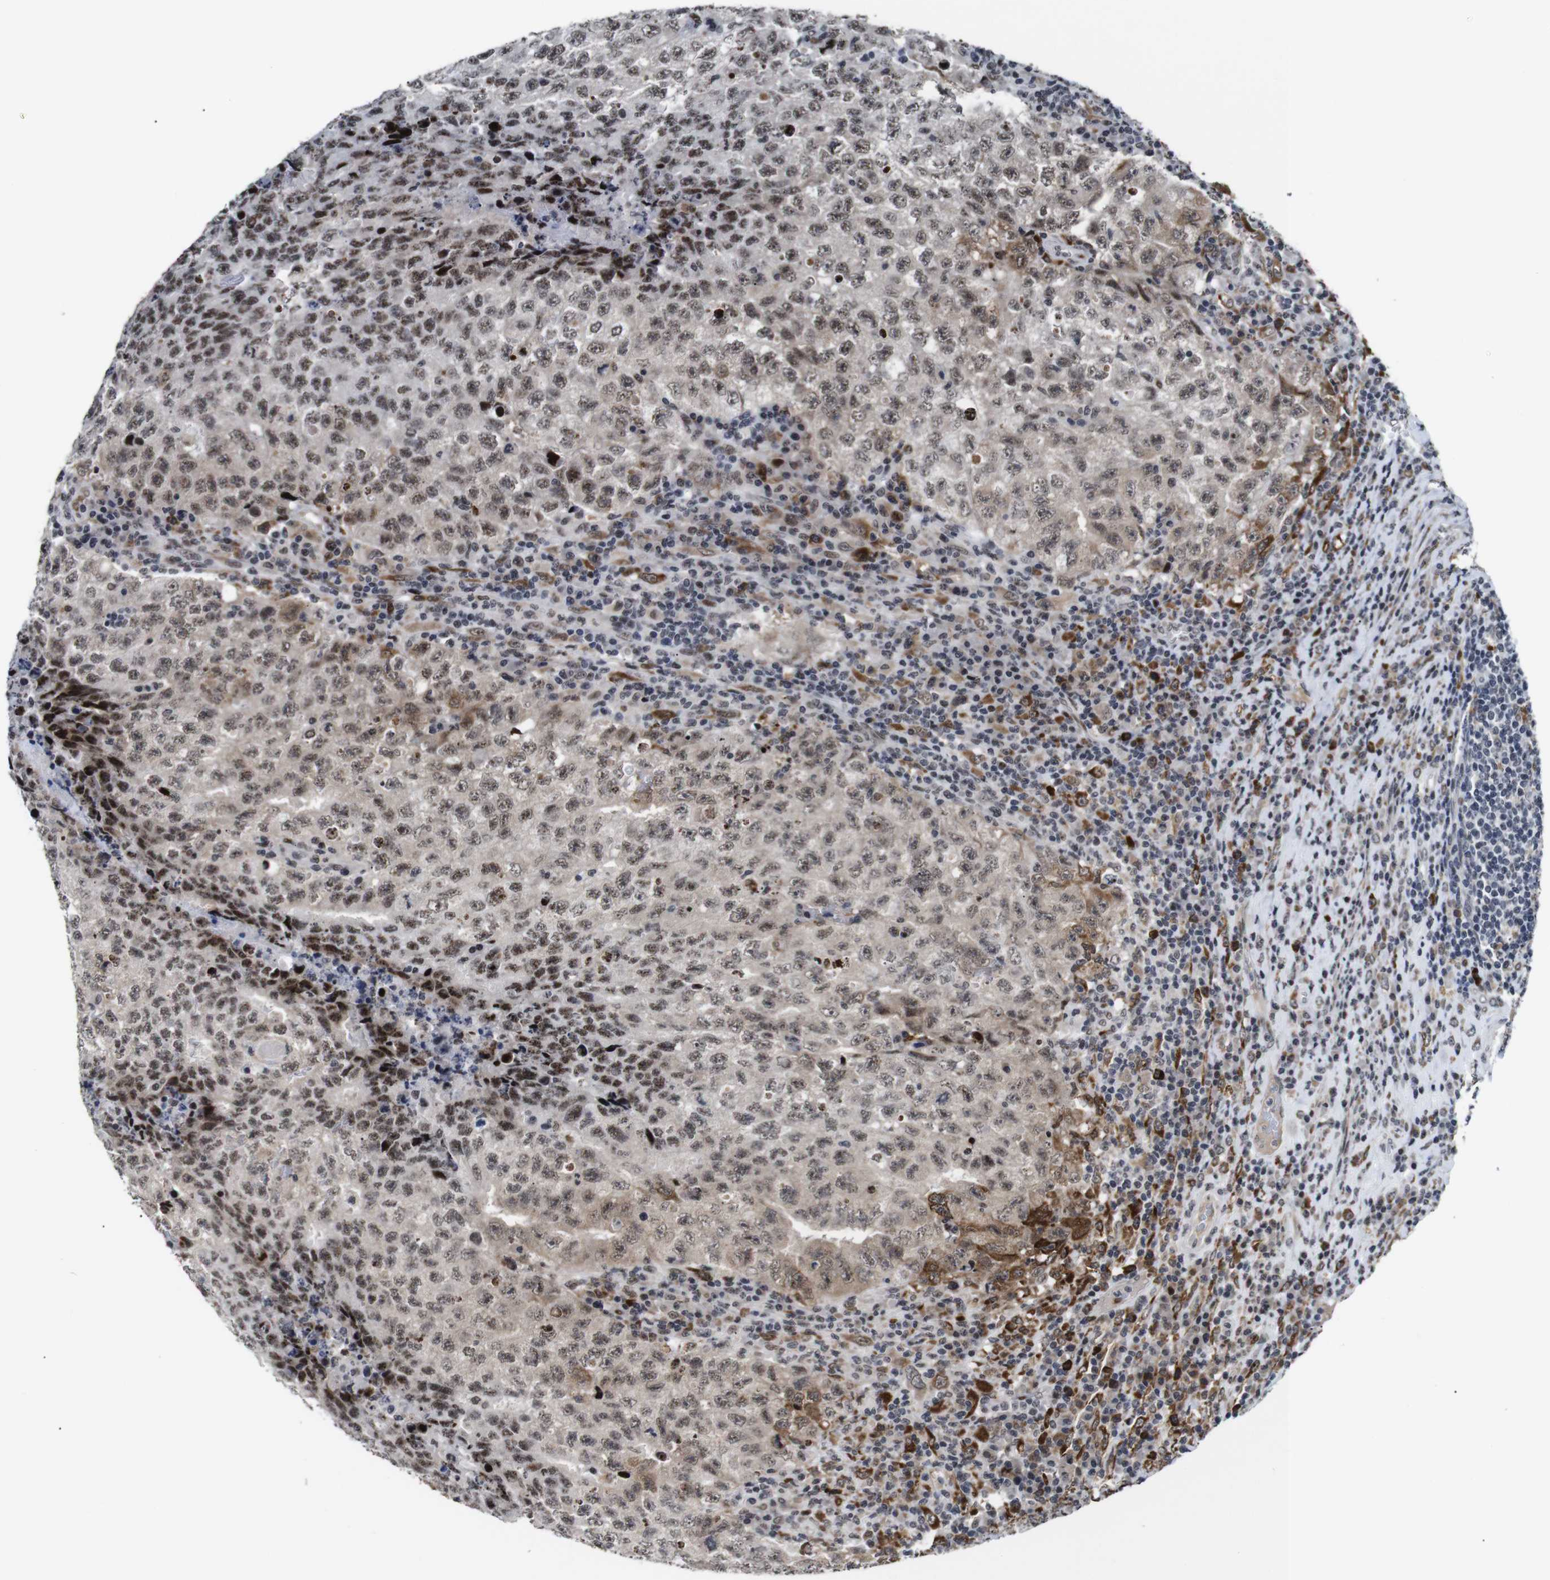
{"staining": {"intensity": "moderate", "quantity": ">75%", "location": "cytoplasmic/membranous,nuclear"}, "tissue": "testis cancer", "cell_type": "Tumor cells", "image_type": "cancer", "snomed": [{"axis": "morphology", "description": "Necrosis, NOS"}, {"axis": "morphology", "description": "Carcinoma, Embryonal, NOS"}, {"axis": "topography", "description": "Testis"}], "caption": "Immunohistochemistry histopathology image of neoplastic tissue: human testis cancer (embryonal carcinoma) stained using IHC demonstrates medium levels of moderate protein expression localized specifically in the cytoplasmic/membranous and nuclear of tumor cells, appearing as a cytoplasmic/membranous and nuclear brown color.", "gene": "EIF4G1", "patient": {"sex": "male", "age": 19}}